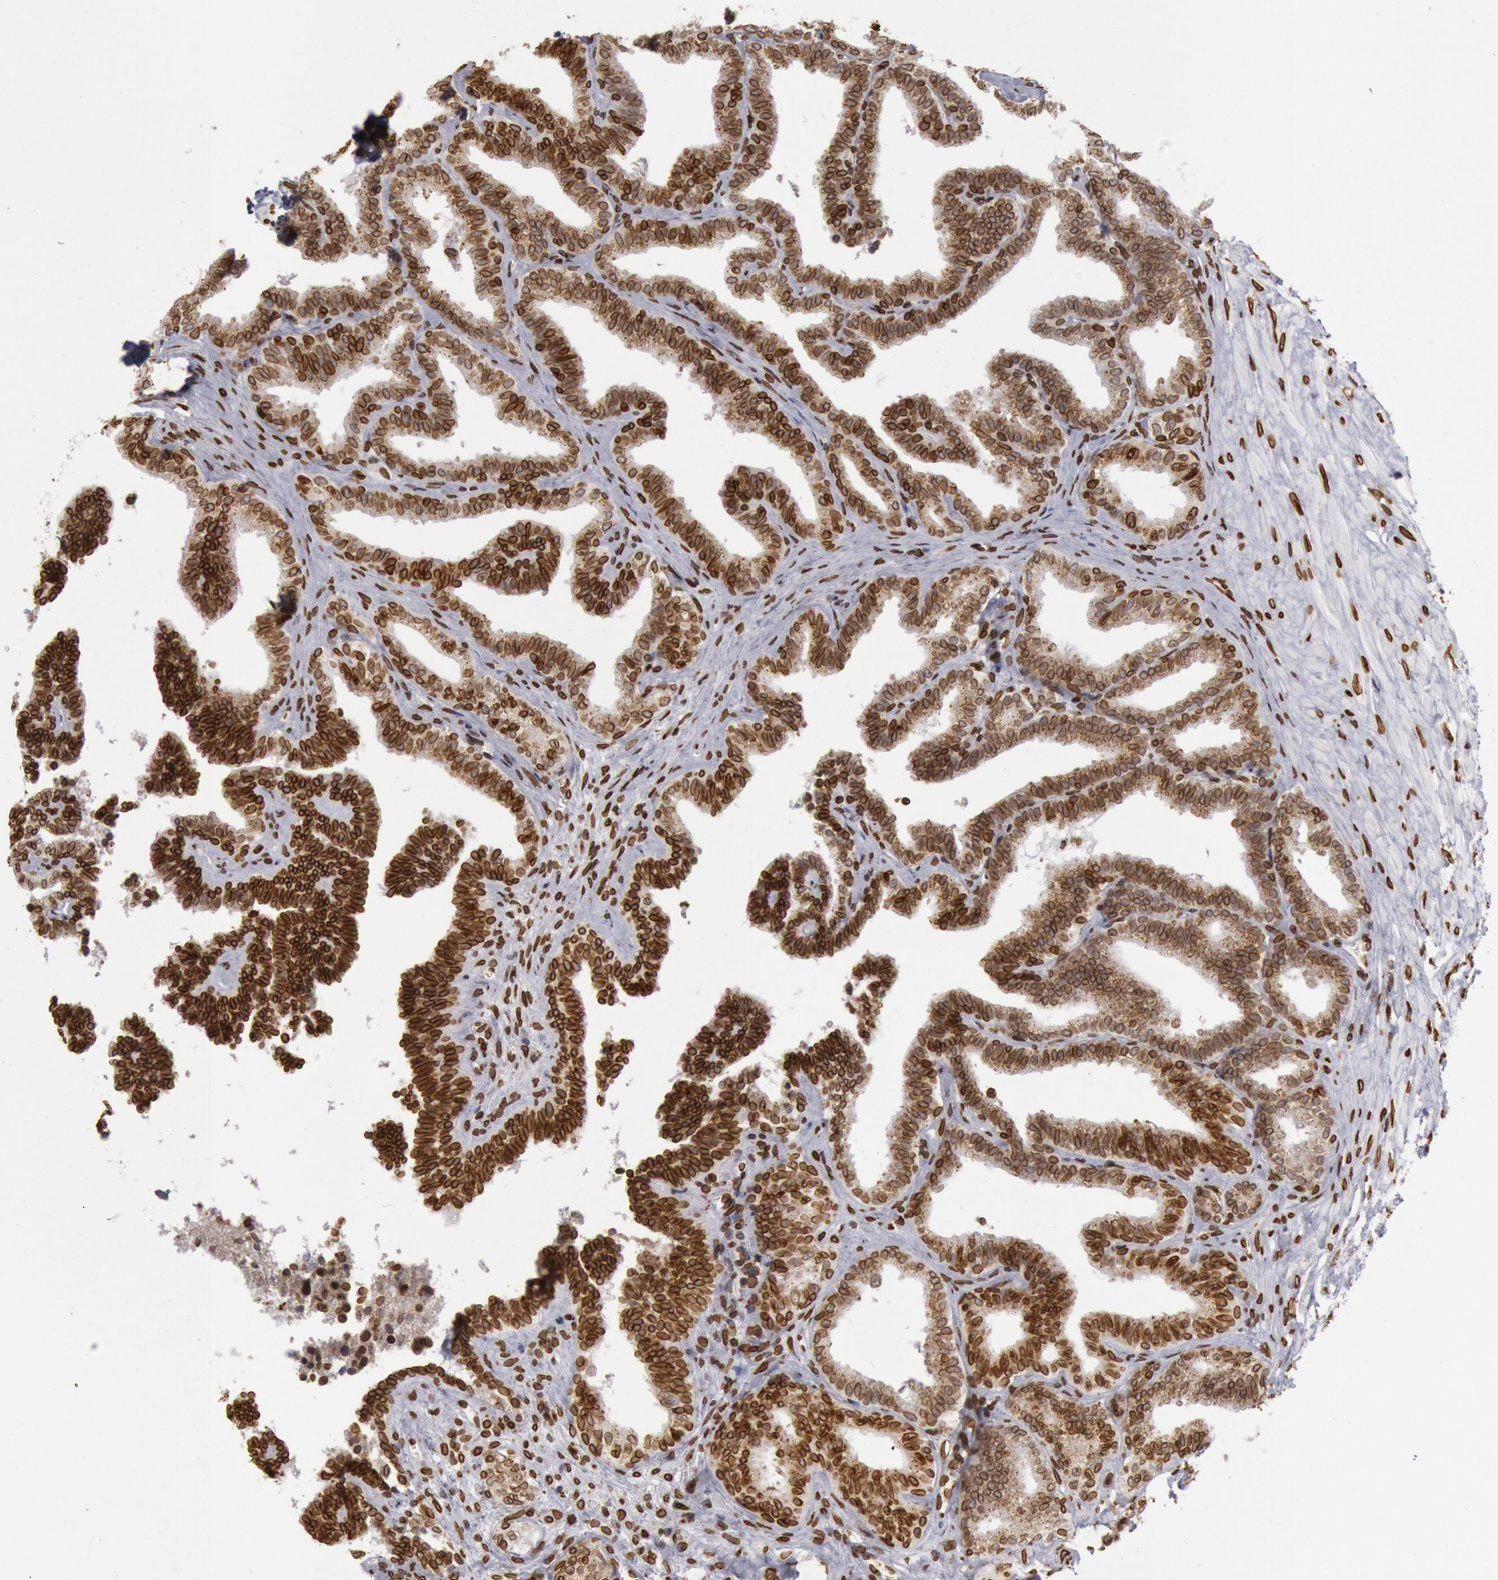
{"staining": {"intensity": "strong", "quantity": ">75%", "location": "nuclear"}, "tissue": "seminal vesicle", "cell_type": "Glandular cells", "image_type": "normal", "snomed": [{"axis": "morphology", "description": "Normal tissue, NOS"}, {"axis": "topography", "description": "Seminal veicle"}], "caption": "Protein staining demonstrates strong nuclear expression in about >75% of glandular cells in normal seminal vesicle. The protein is shown in brown color, while the nuclei are stained blue.", "gene": "SUN2", "patient": {"sex": "male", "age": 26}}